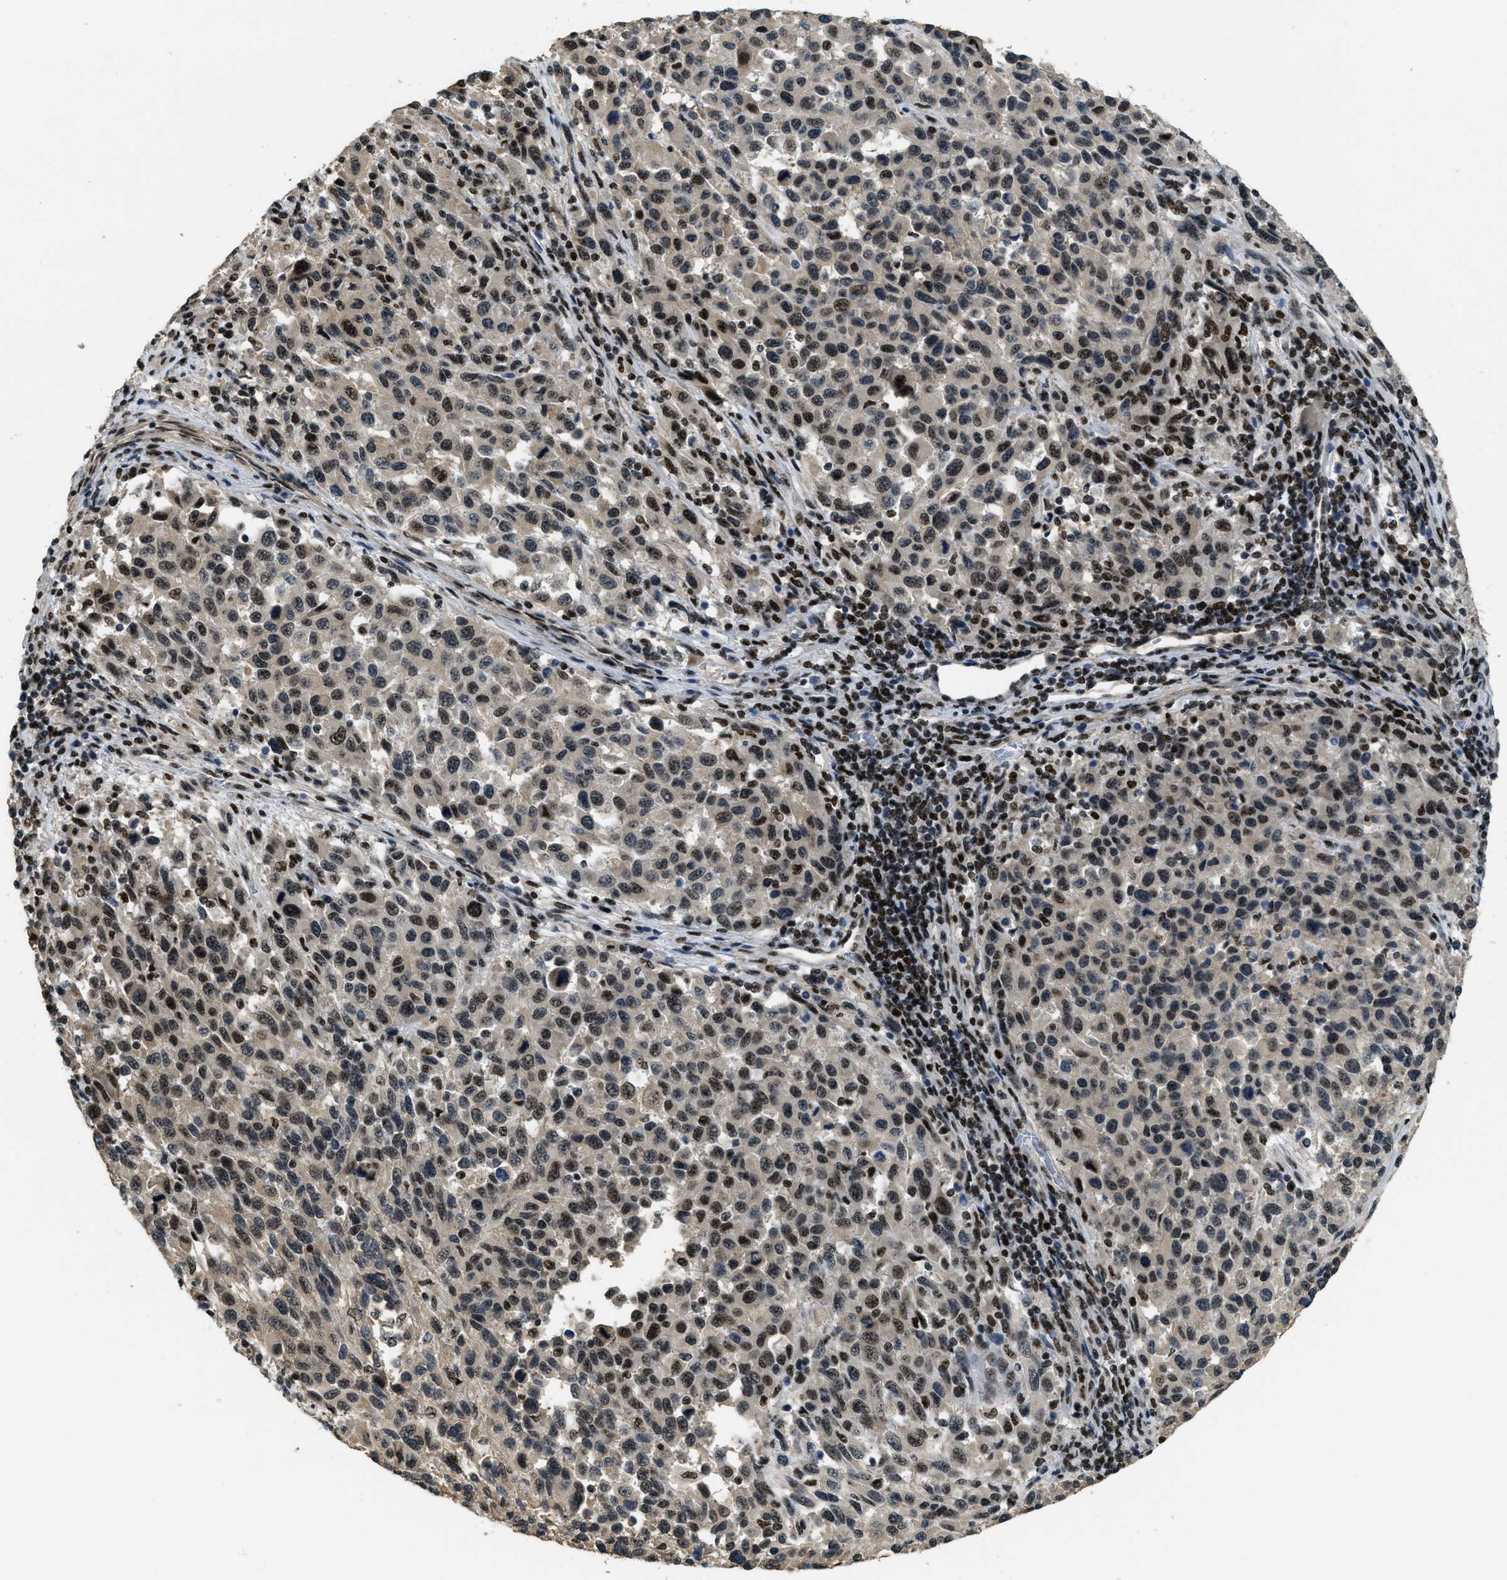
{"staining": {"intensity": "moderate", "quantity": ">75%", "location": "nuclear"}, "tissue": "melanoma", "cell_type": "Tumor cells", "image_type": "cancer", "snomed": [{"axis": "morphology", "description": "Malignant melanoma, Metastatic site"}, {"axis": "topography", "description": "Lymph node"}], "caption": "Immunohistochemistry (IHC) (DAB (3,3'-diaminobenzidine)) staining of melanoma reveals moderate nuclear protein staining in about >75% of tumor cells.", "gene": "SP100", "patient": {"sex": "male", "age": 61}}